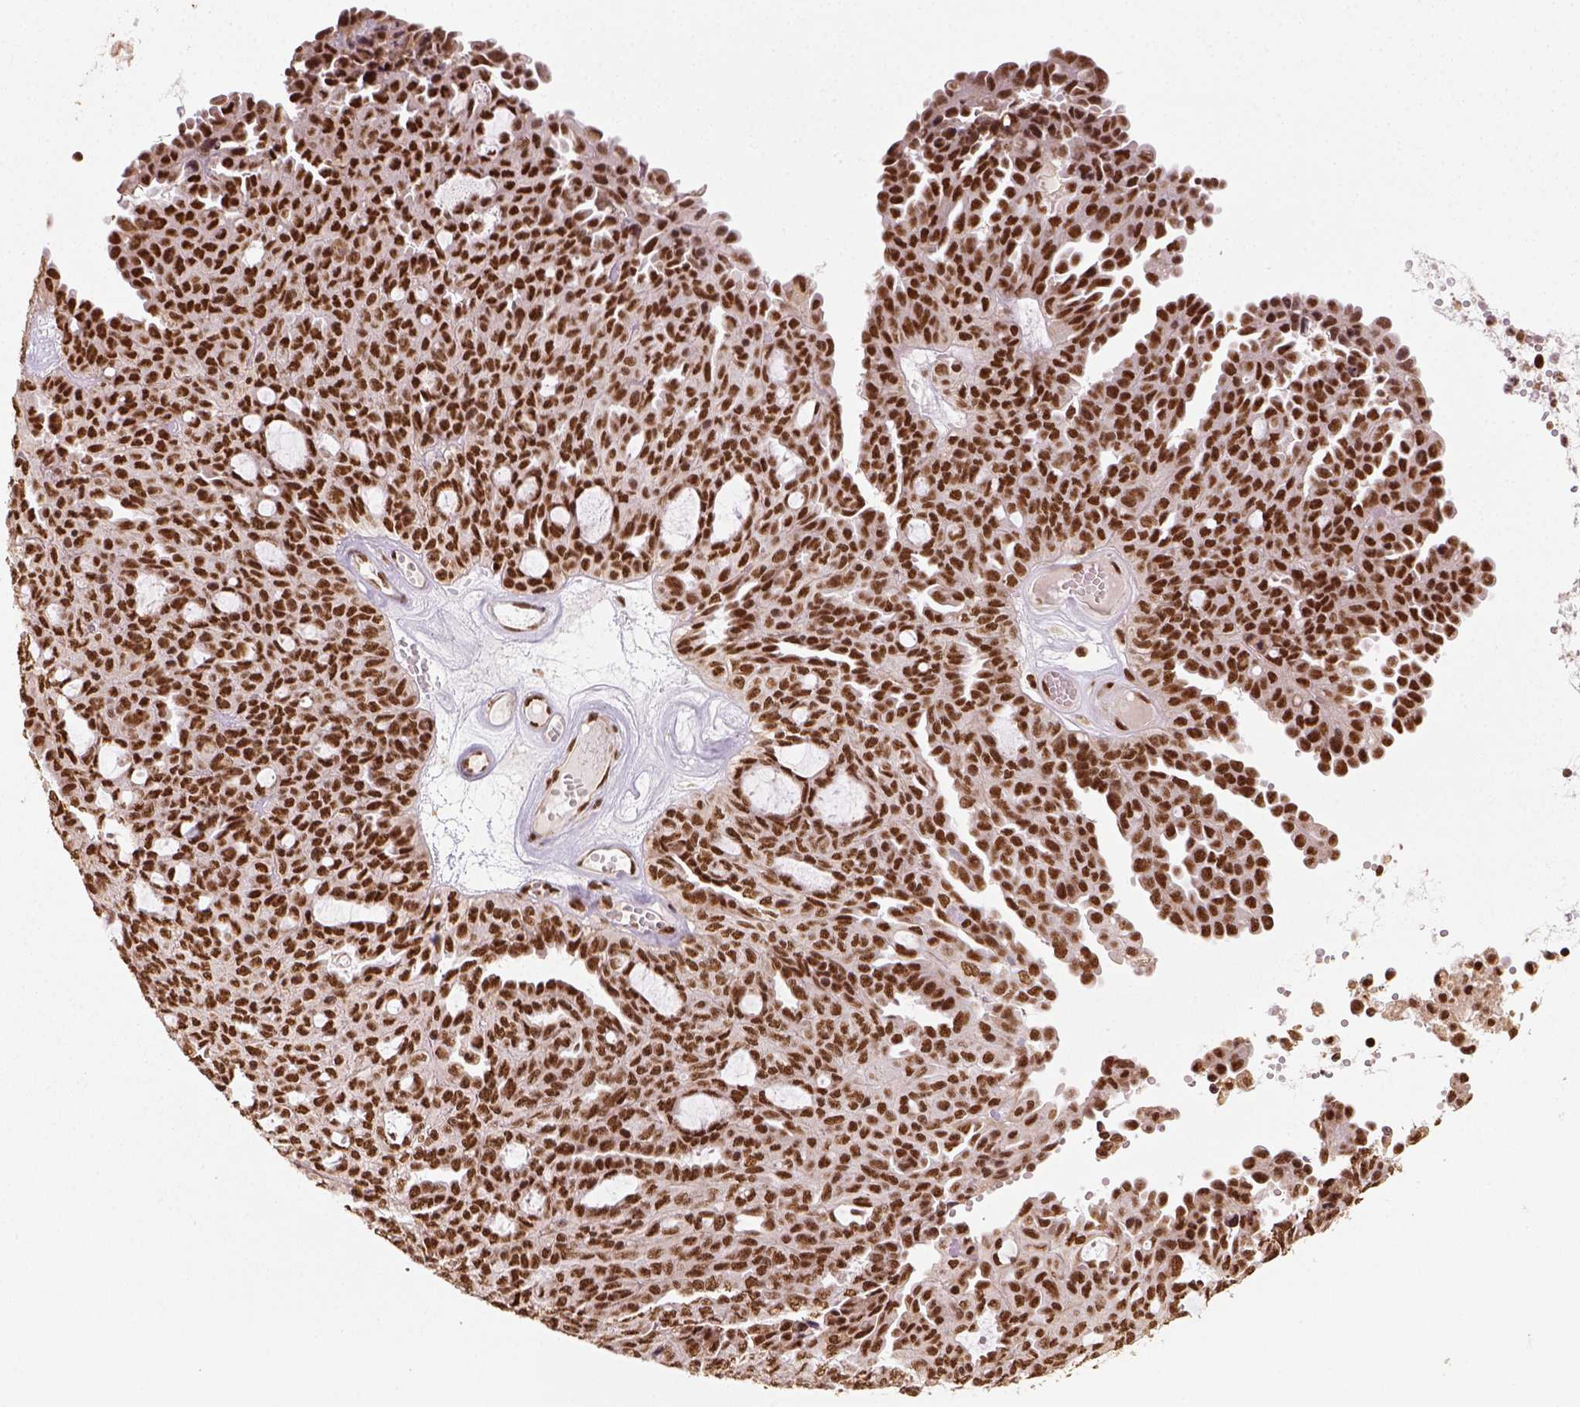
{"staining": {"intensity": "strong", "quantity": ">75%", "location": "nuclear"}, "tissue": "ovarian cancer", "cell_type": "Tumor cells", "image_type": "cancer", "snomed": [{"axis": "morphology", "description": "Cystadenocarcinoma, serous, NOS"}, {"axis": "topography", "description": "Ovary"}], "caption": "The immunohistochemical stain shows strong nuclear positivity in tumor cells of ovarian cancer tissue.", "gene": "CCAR1", "patient": {"sex": "female", "age": 71}}